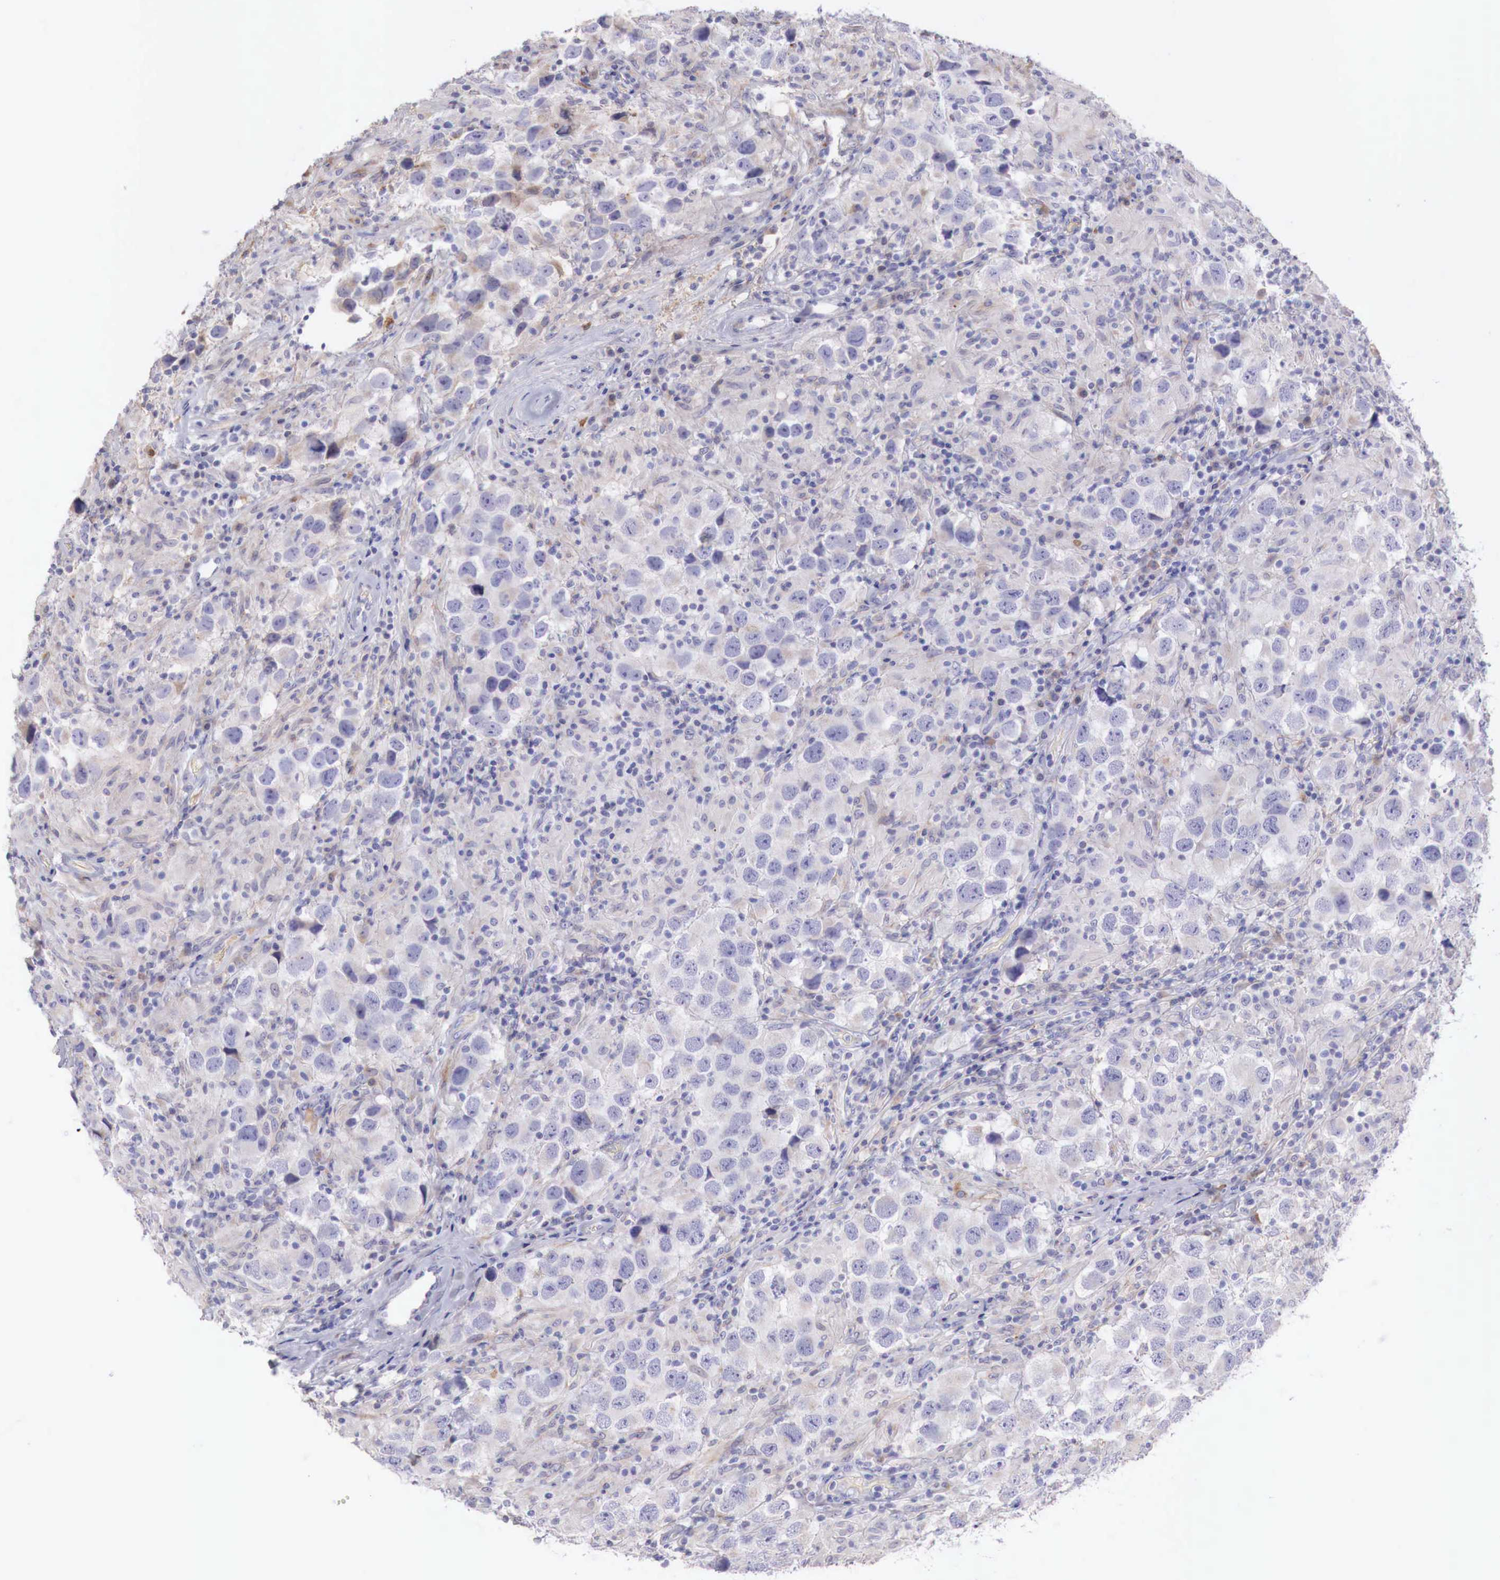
{"staining": {"intensity": "weak", "quantity": "<25%", "location": "cytoplasmic/membranous"}, "tissue": "testis cancer", "cell_type": "Tumor cells", "image_type": "cancer", "snomed": [{"axis": "morphology", "description": "Carcinoma, Embryonal, NOS"}, {"axis": "topography", "description": "Testis"}], "caption": "DAB (3,3'-diaminobenzidine) immunohistochemical staining of human testis cancer (embryonal carcinoma) exhibits no significant staining in tumor cells. (DAB (3,3'-diaminobenzidine) IHC with hematoxylin counter stain).", "gene": "XPNPEP2", "patient": {"sex": "male", "age": 21}}